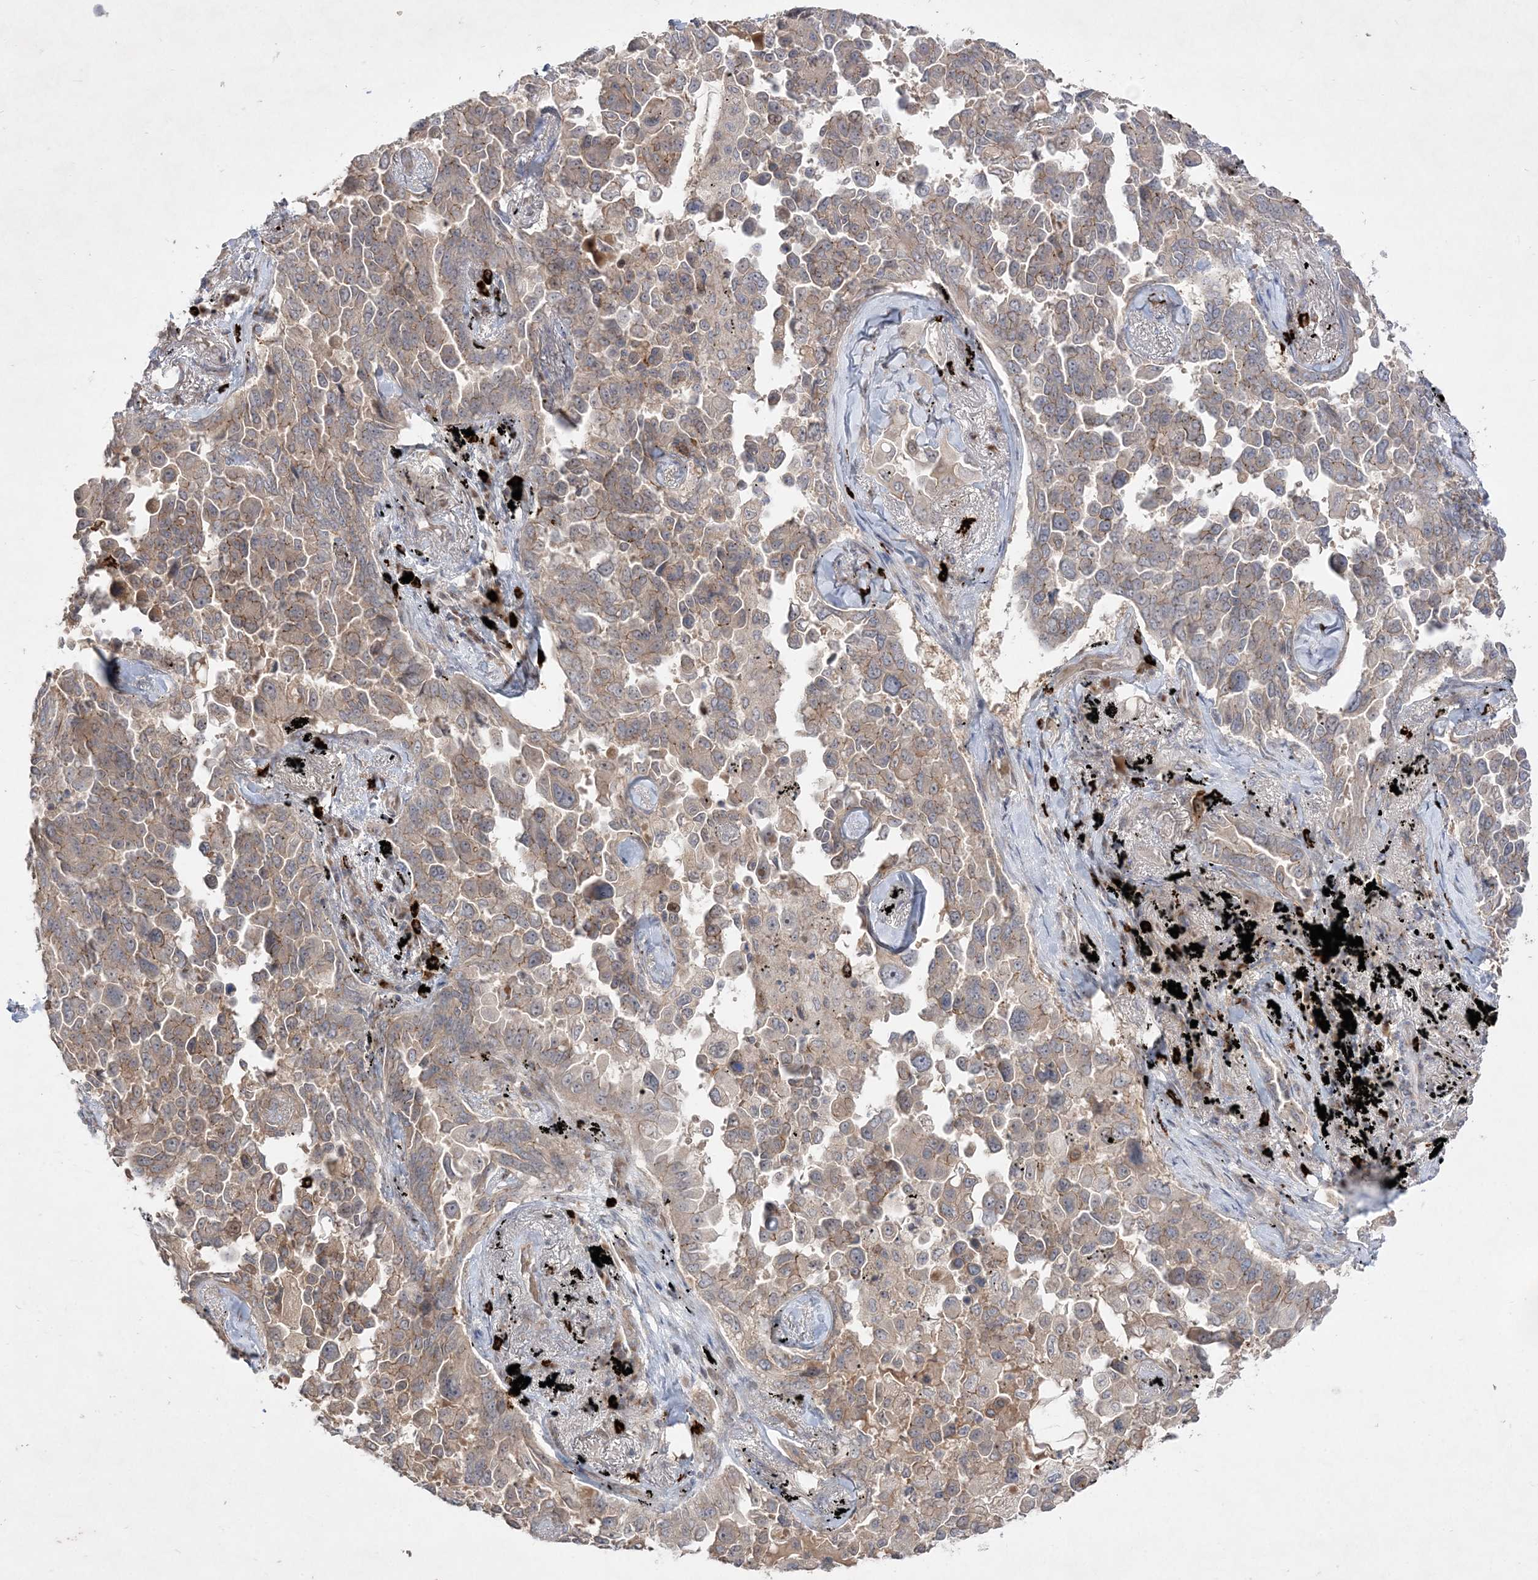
{"staining": {"intensity": "weak", "quantity": ">75%", "location": "cytoplasmic/membranous"}, "tissue": "lung cancer", "cell_type": "Tumor cells", "image_type": "cancer", "snomed": [{"axis": "morphology", "description": "Adenocarcinoma, NOS"}, {"axis": "topography", "description": "Lung"}], "caption": "Immunohistochemical staining of human adenocarcinoma (lung) demonstrates low levels of weak cytoplasmic/membranous expression in approximately >75% of tumor cells. (Stains: DAB (3,3'-diaminobenzidine) in brown, nuclei in blue, Microscopy: brightfield microscopy at high magnification).", "gene": "CLNK", "patient": {"sex": "female", "age": 67}}